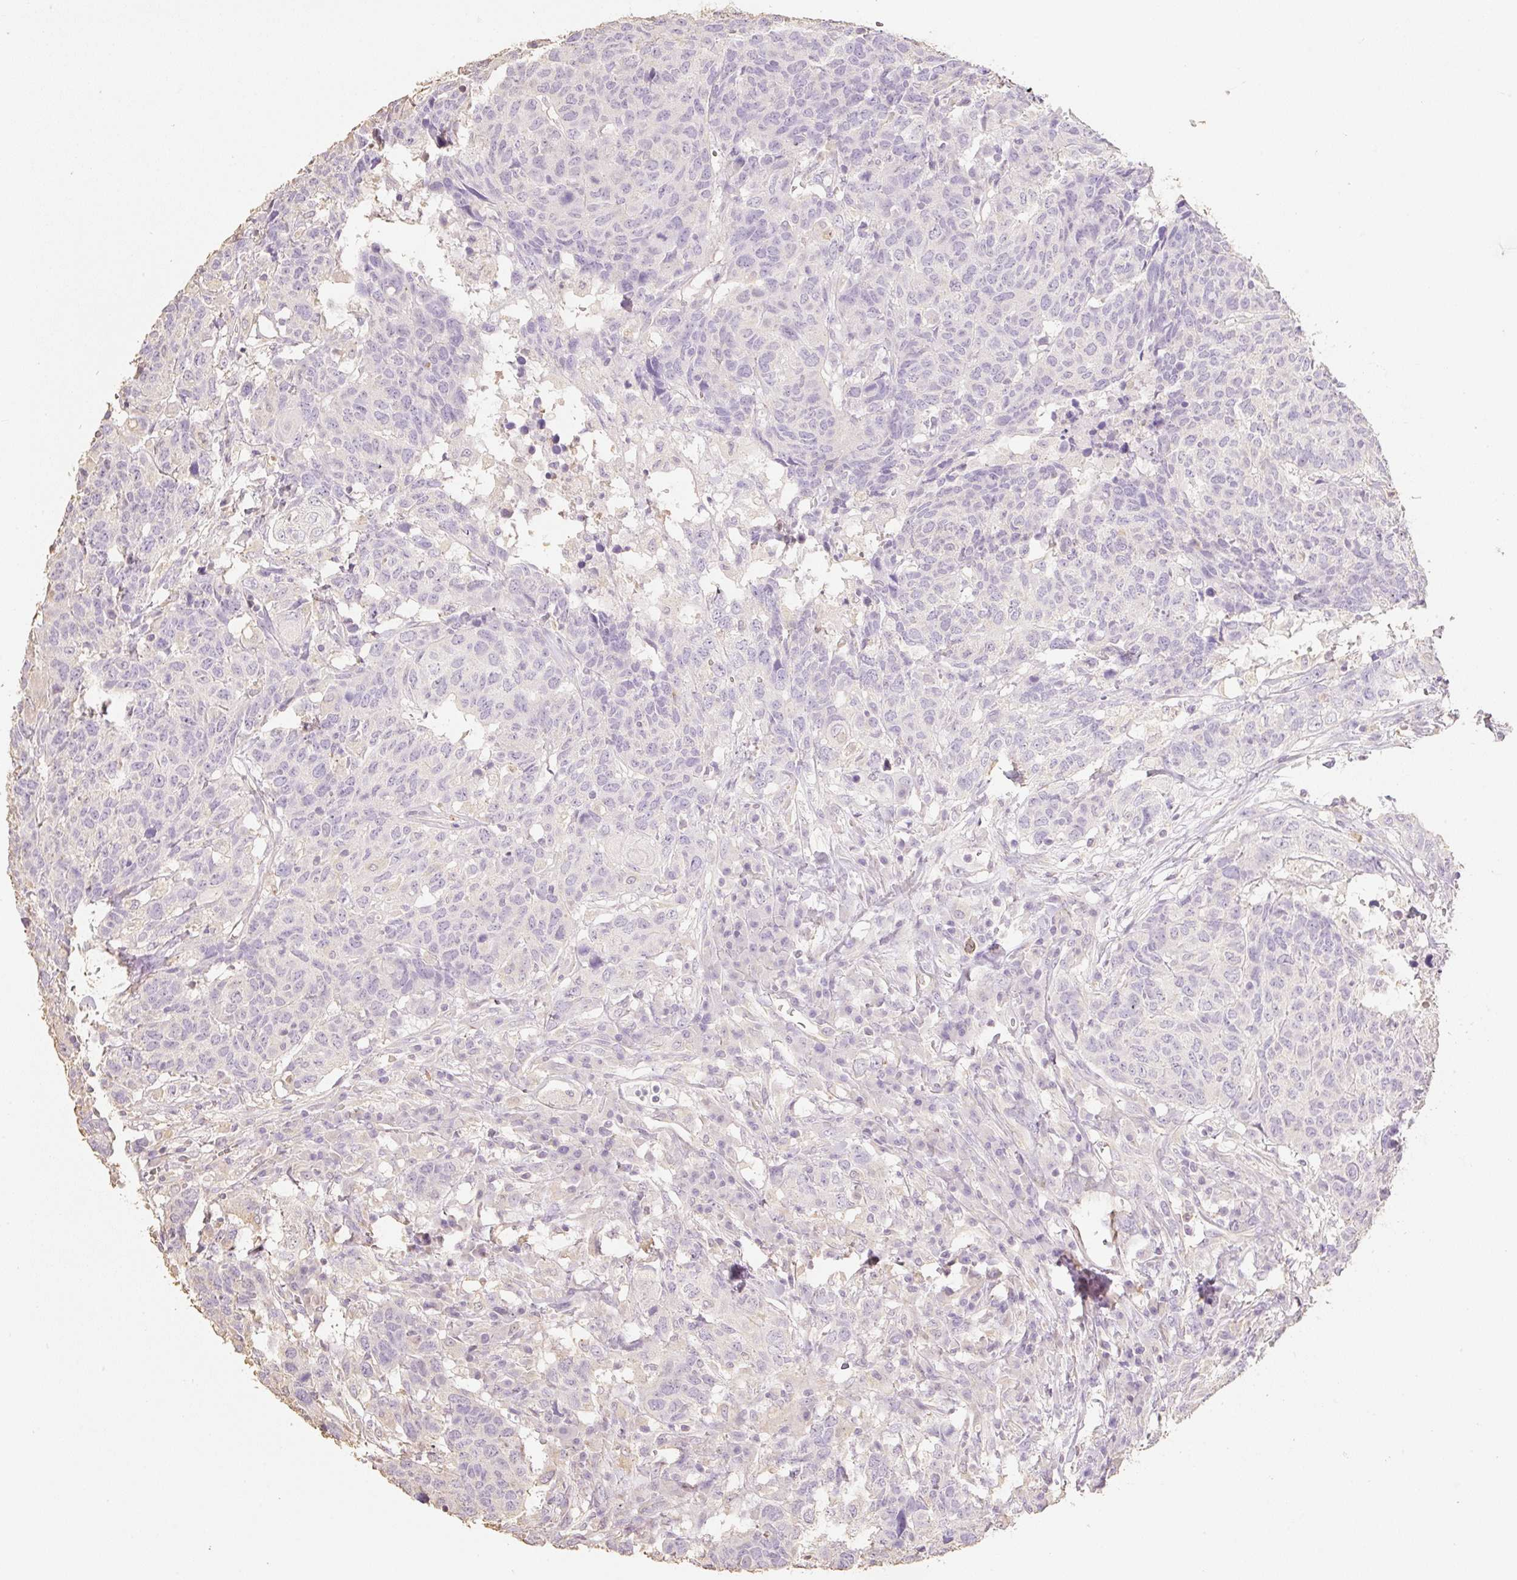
{"staining": {"intensity": "negative", "quantity": "none", "location": "none"}, "tissue": "head and neck cancer", "cell_type": "Tumor cells", "image_type": "cancer", "snomed": [{"axis": "morphology", "description": "Normal tissue, NOS"}, {"axis": "morphology", "description": "Squamous cell carcinoma, NOS"}, {"axis": "topography", "description": "Skeletal muscle"}, {"axis": "topography", "description": "Vascular tissue"}, {"axis": "topography", "description": "Peripheral nerve tissue"}, {"axis": "topography", "description": "Head-Neck"}], "caption": "DAB (3,3'-diaminobenzidine) immunohistochemical staining of human head and neck squamous cell carcinoma demonstrates no significant staining in tumor cells.", "gene": "MBOAT7", "patient": {"sex": "male", "age": 66}}